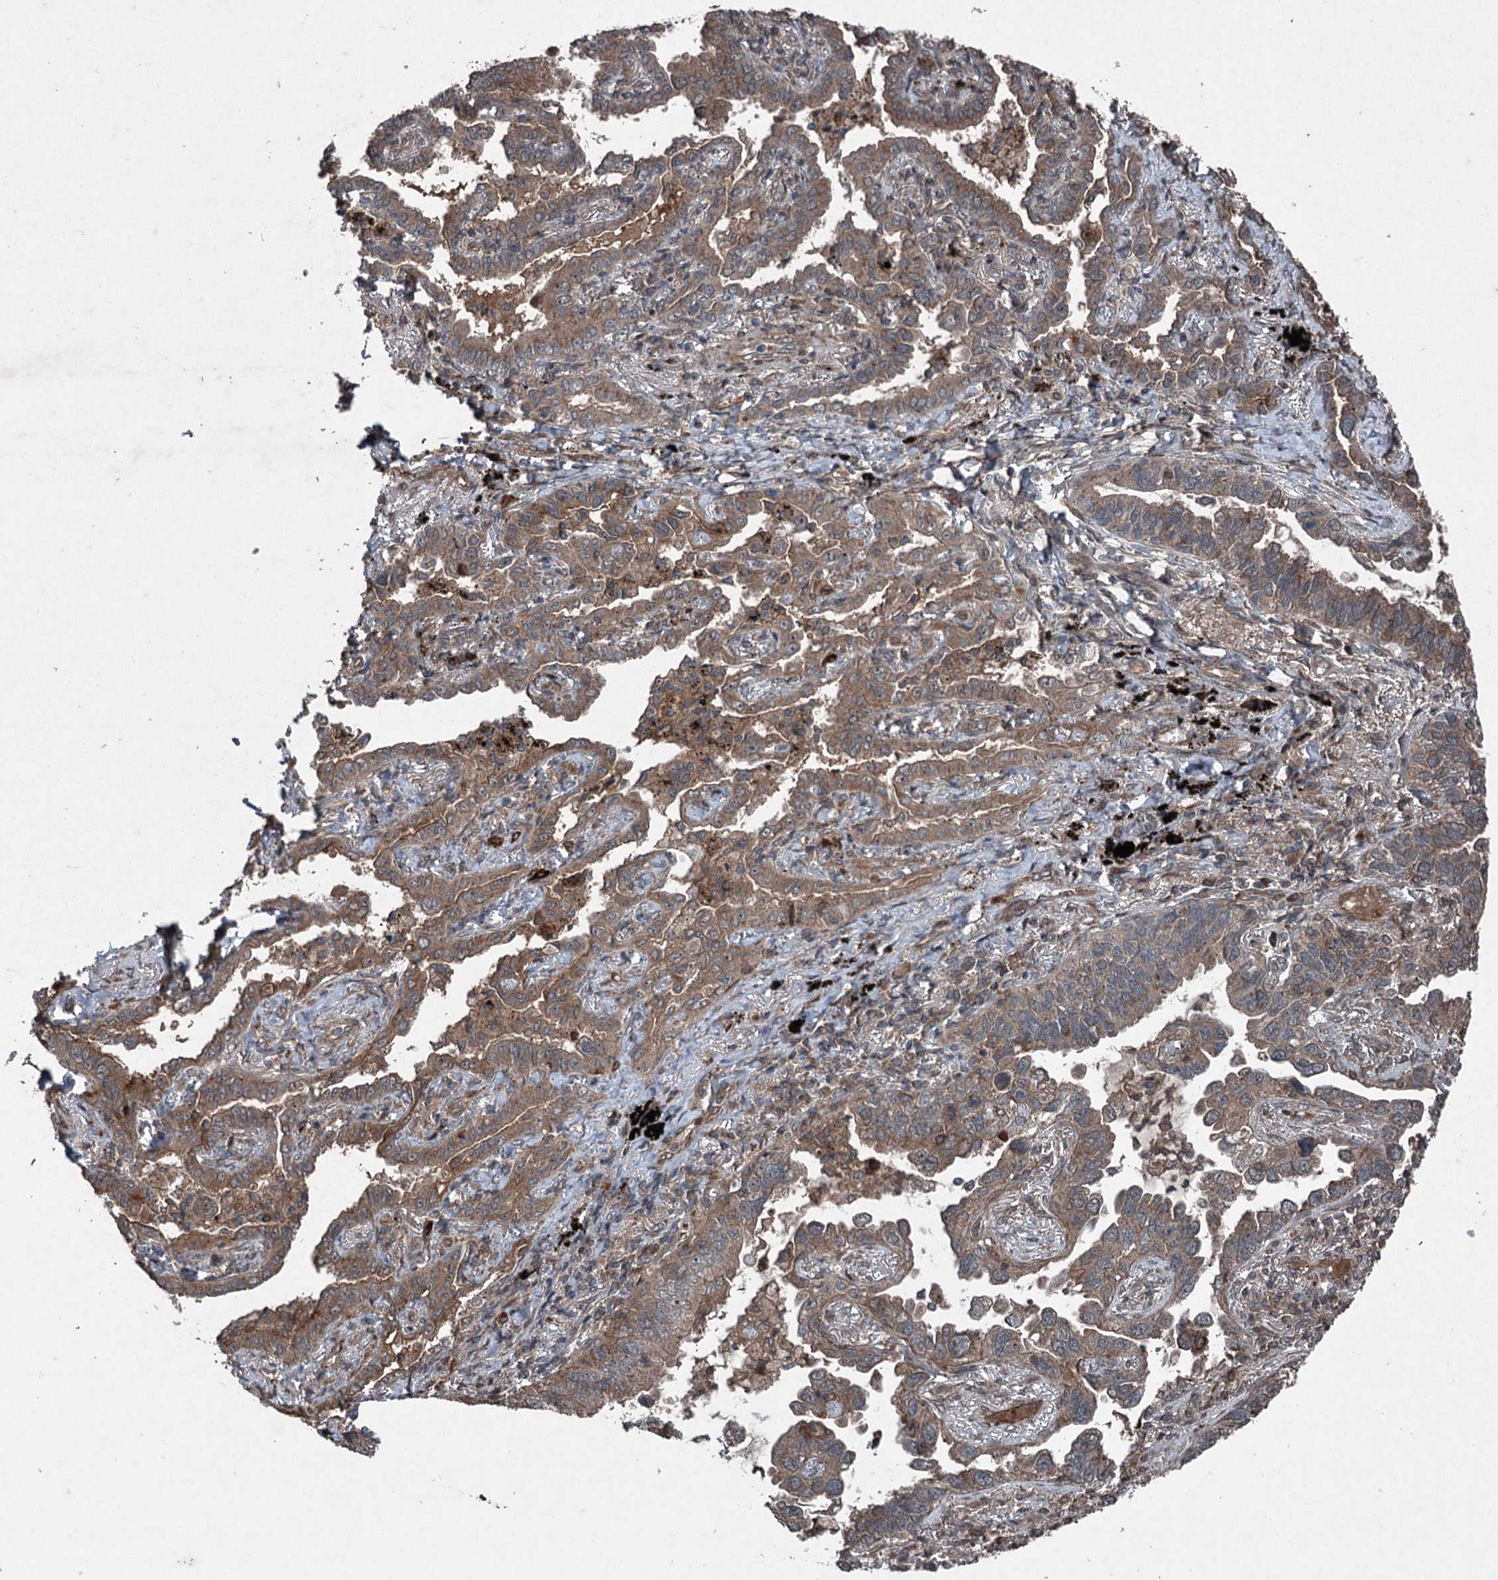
{"staining": {"intensity": "moderate", "quantity": ">75%", "location": "cytoplasmic/membranous"}, "tissue": "lung cancer", "cell_type": "Tumor cells", "image_type": "cancer", "snomed": [{"axis": "morphology", "description": "Adenocarcinoma, NOS"}, {"axis": "topography", "description": "Lung"}], "caption": "Moderate cytoplasmic/membranous expression is present in about >75% of tumor cells in lung cancer (adenocarcinoma).", "gene": "ALAS1", "patient": {"sex": "male", "age": 67}}